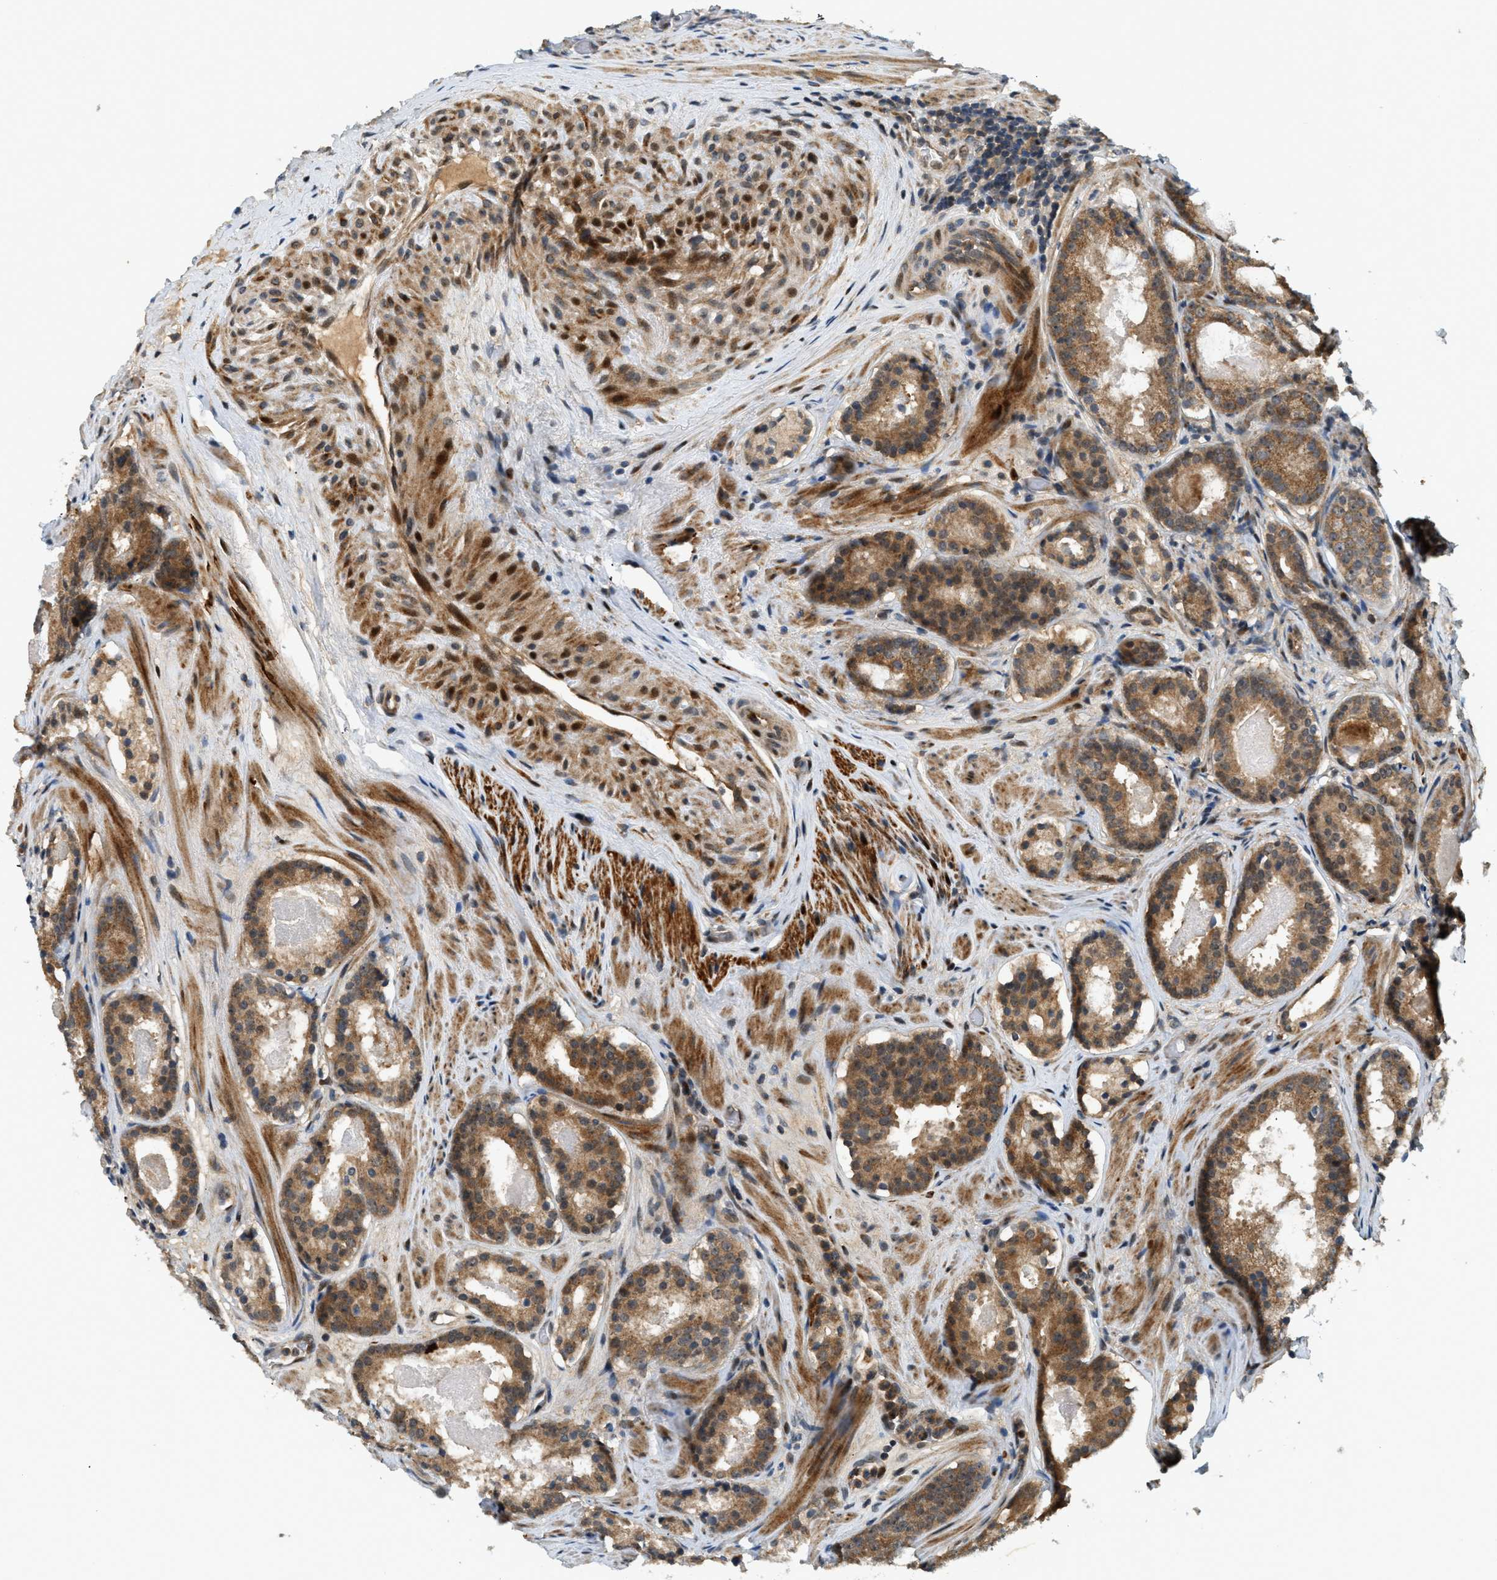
{"staining": {"intensity": "moderate", "quantity": ">75%", "location": "cytoplasmic/membranous"}, "tissue": "prostate cancer", "cell_type": "Tumor cells", "image_type": "cancer", "snomed": [{"axis": "morphology", "description": "Adenocarcinoma, Low grade"}, {"axis": "topography", "description": "Prostate"}], "caption": "Prostate cancer tissue demonstrates moderate cytoplasmic/membranous staining in about >75% of tumor cells, visualized by immunohistochemistry. (DAB IHC, brown staining for protein, blue staining for nuclei).", "gene": "TRAPPC14", "patient": {"sex": "male", "age": 69}}